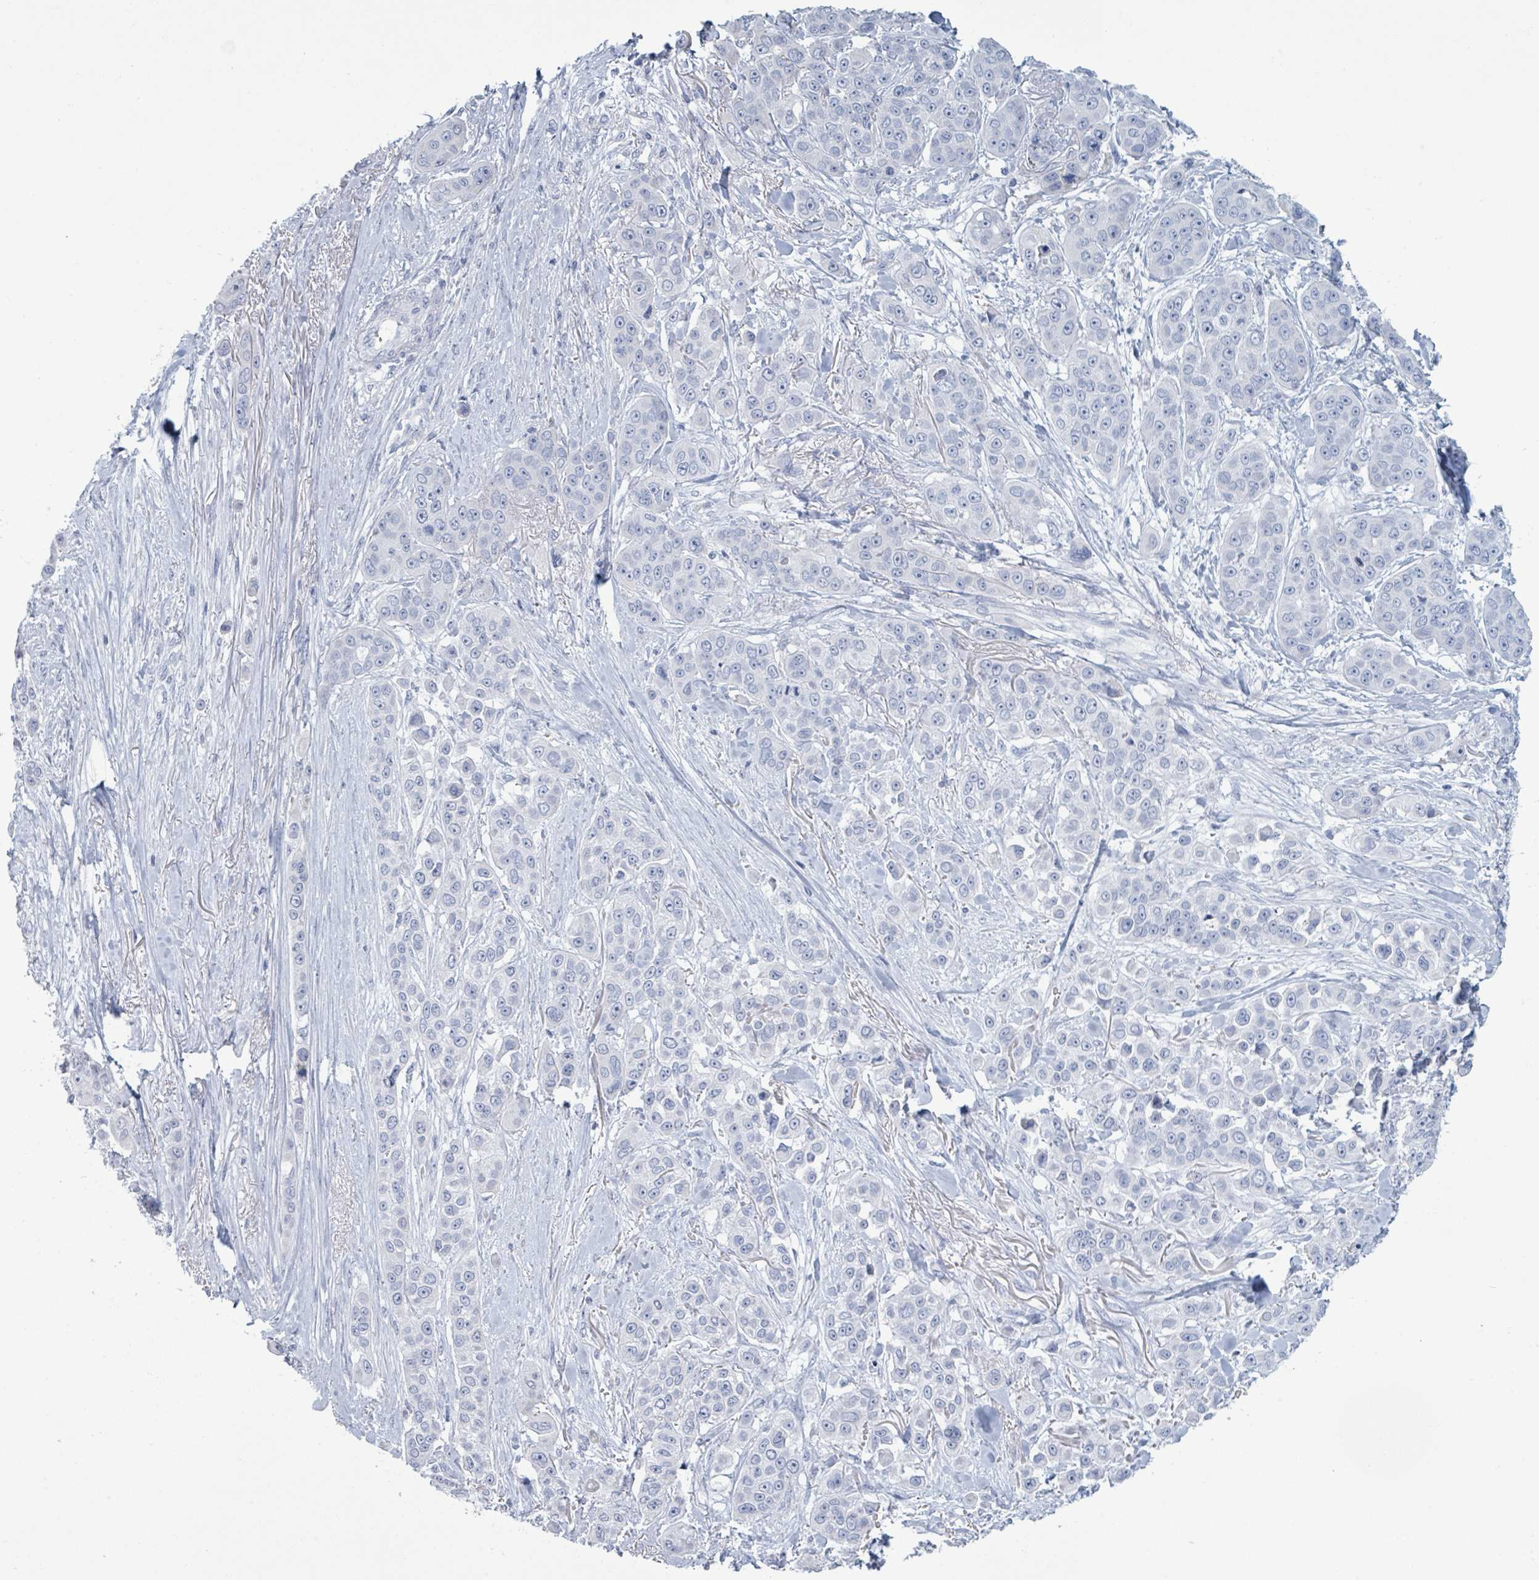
{"staining": {"intensity": "negative", "quantity": "none", "location": "none"}, "tissue": "skin cancer", "cell_type": "Tumor cells", "image_type": "cancer", "snomed": [{"axis": "morphology", "description": "Squamous cell carcinoma, NOS"}, {"axis": "topography", "description": "Skin"}], "caption": "Immunohistochemistry (IHC) photomicrograph of neoplastic tissue: skin cancer (squamous cell carcinoma) stained with DAB (3,3'-diaminobenzidine) shows no significant protein positivity in tumor cells.", "gene": "PGA3", "patient": {"sex": "male", "age": 67}}